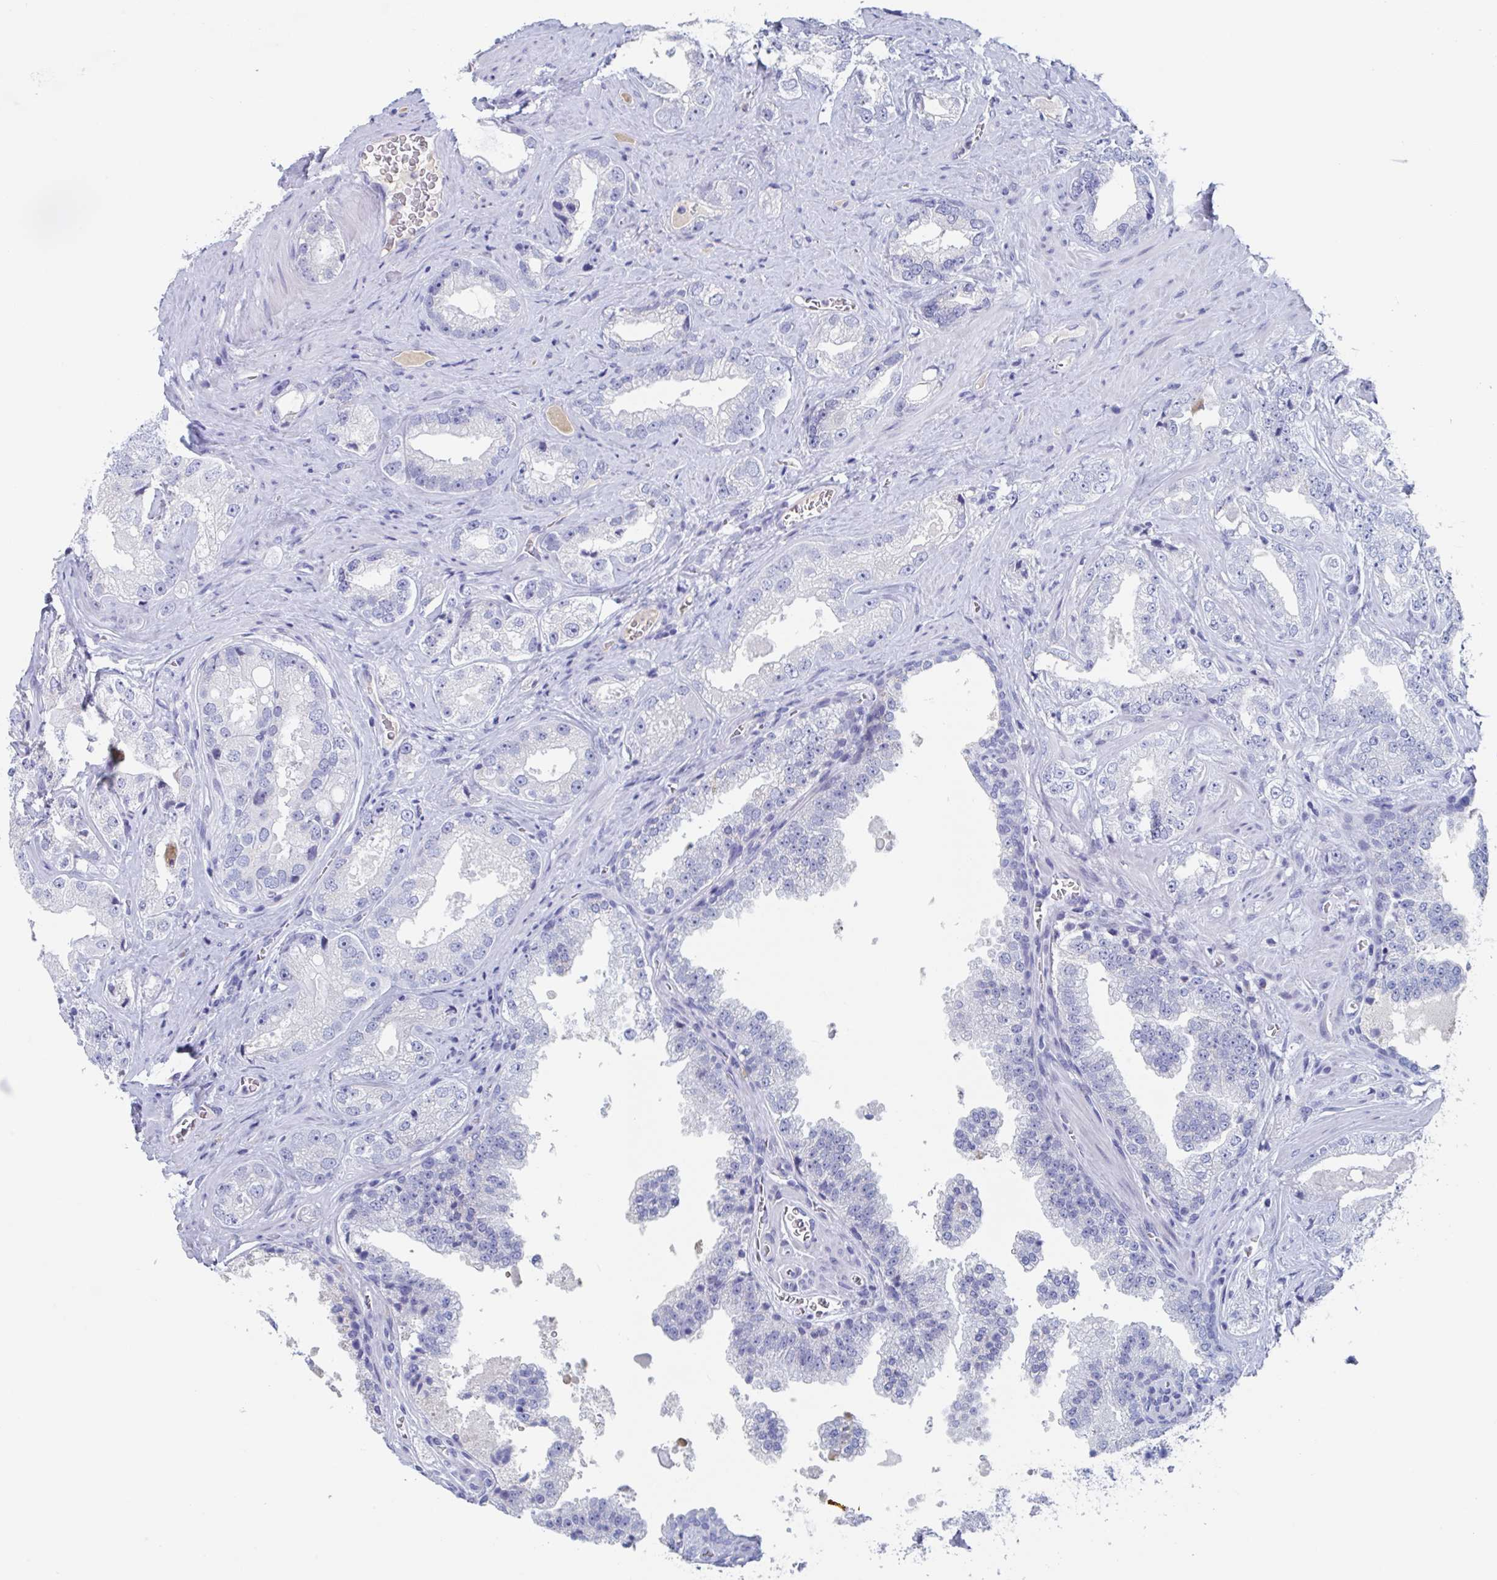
{"staining": {"intensity": "negative", "quantity": "none", "location": "none"}, "tissue": "prostate cancer", "cell_type": "Tumor cells", "image_type": "cancer", "snomed": [{"axis": "morphology", "description": "Adenocarcinoma, High grade"}, {"axis": "topography", "description": "Prostate"}], "caption": "Immunohistochemistry (IHC) photomicrograph of human prostate cancer stained for a protein (brown), which demonstrates no expression in tumor cells.", "gene": "NT5C3B", "patient": {"sex": "male", "age": 67}}